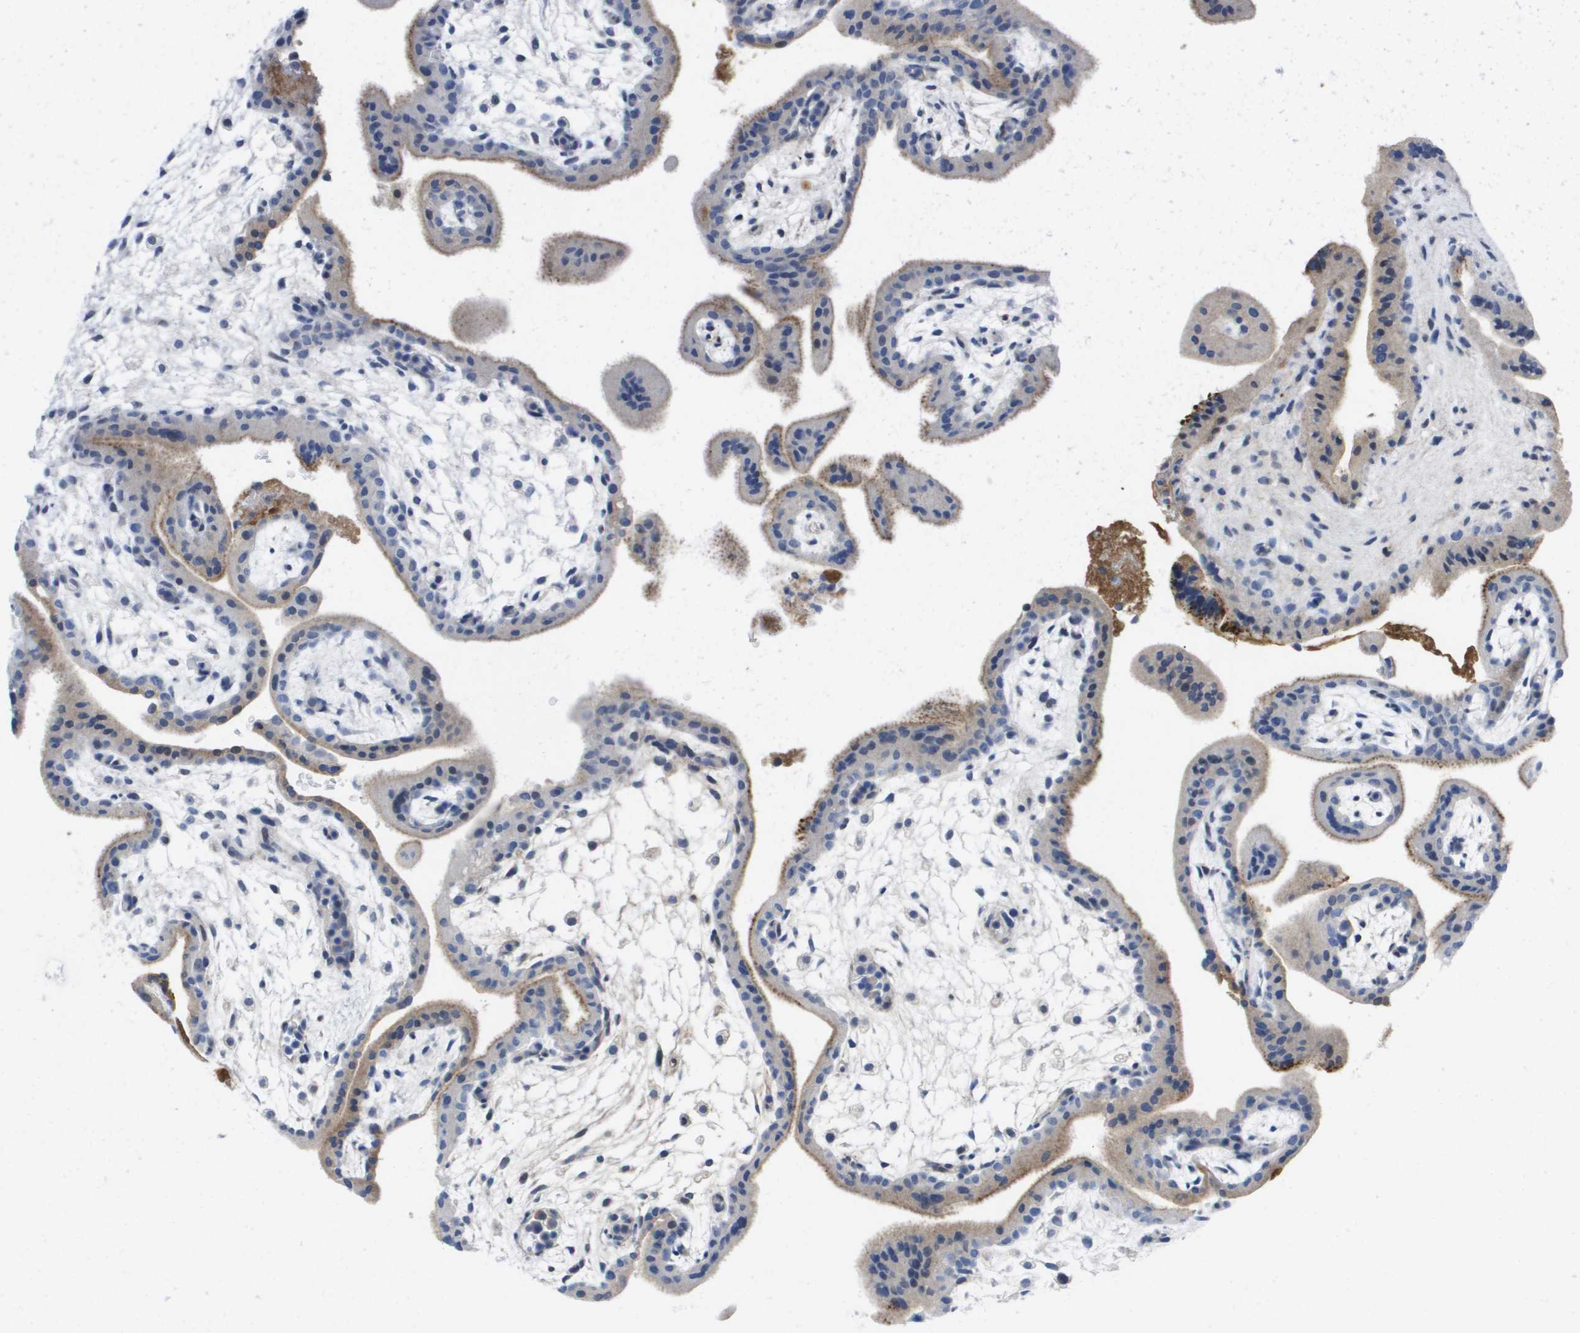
{"staining": {"intensity": "moderate", "quantity": "<25%", "location": "cytoplasmic/membranous"}, "tissue": "placenta", "cell_type": "Decidual cells", "image_type": "normal", "snomed": [{"axis": "morphology", "description": "Normal tissue, NOS"}, {"axis": "topography", "description": "Placenta"}], "caption": "Moderate cytoplasmic/membranous protein expression is appreciated in approximately <25% of decidual cells in placenta.", "gene": "SERPINC1", "patient": {"sex": "female", "age": 35}}